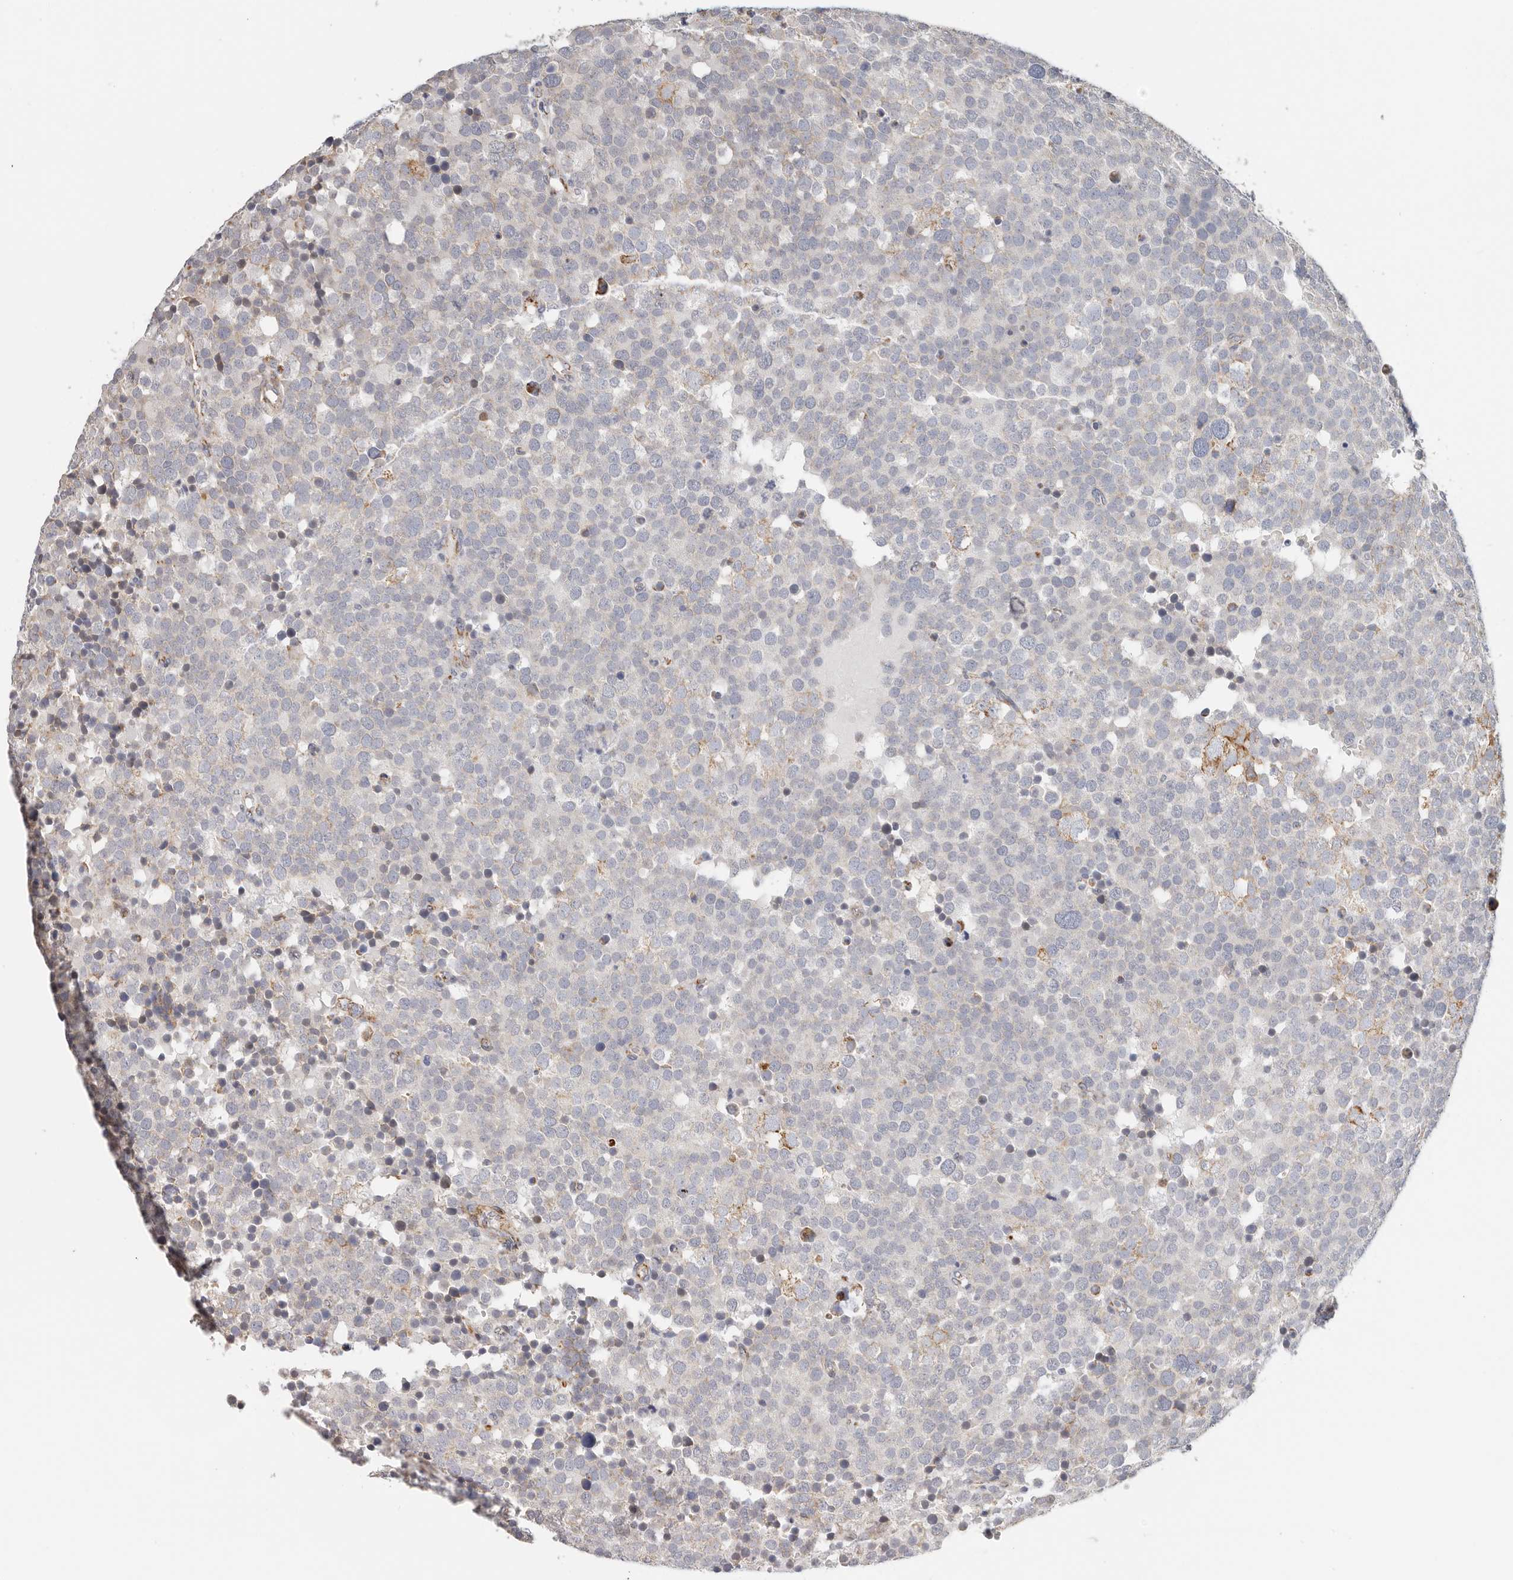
{"staining": {"intensity": "moderate", "quantity": "<25%", "location": "cytoplasmic/membranous"}, "tissue": "testis cancer", "cell_type": "Tumor cells", "image_type": "cancer", "snomed": [{"axis": "morphology", "description": "Seminoma, NOS"}, {"axis": "topography", "description": "Testis"}], "caption": "IHC histopathology image of neoplastic tissue: testis seminoma stained using IHC demonstrates low levels of moderate protein expression localized specifically in the cytoplasmic/membranous of tumor cells, appearing as a cytoplasmic/membranous brown color.", "gene": "AFDN", "patient": {"sex": "male", "age": 71}}